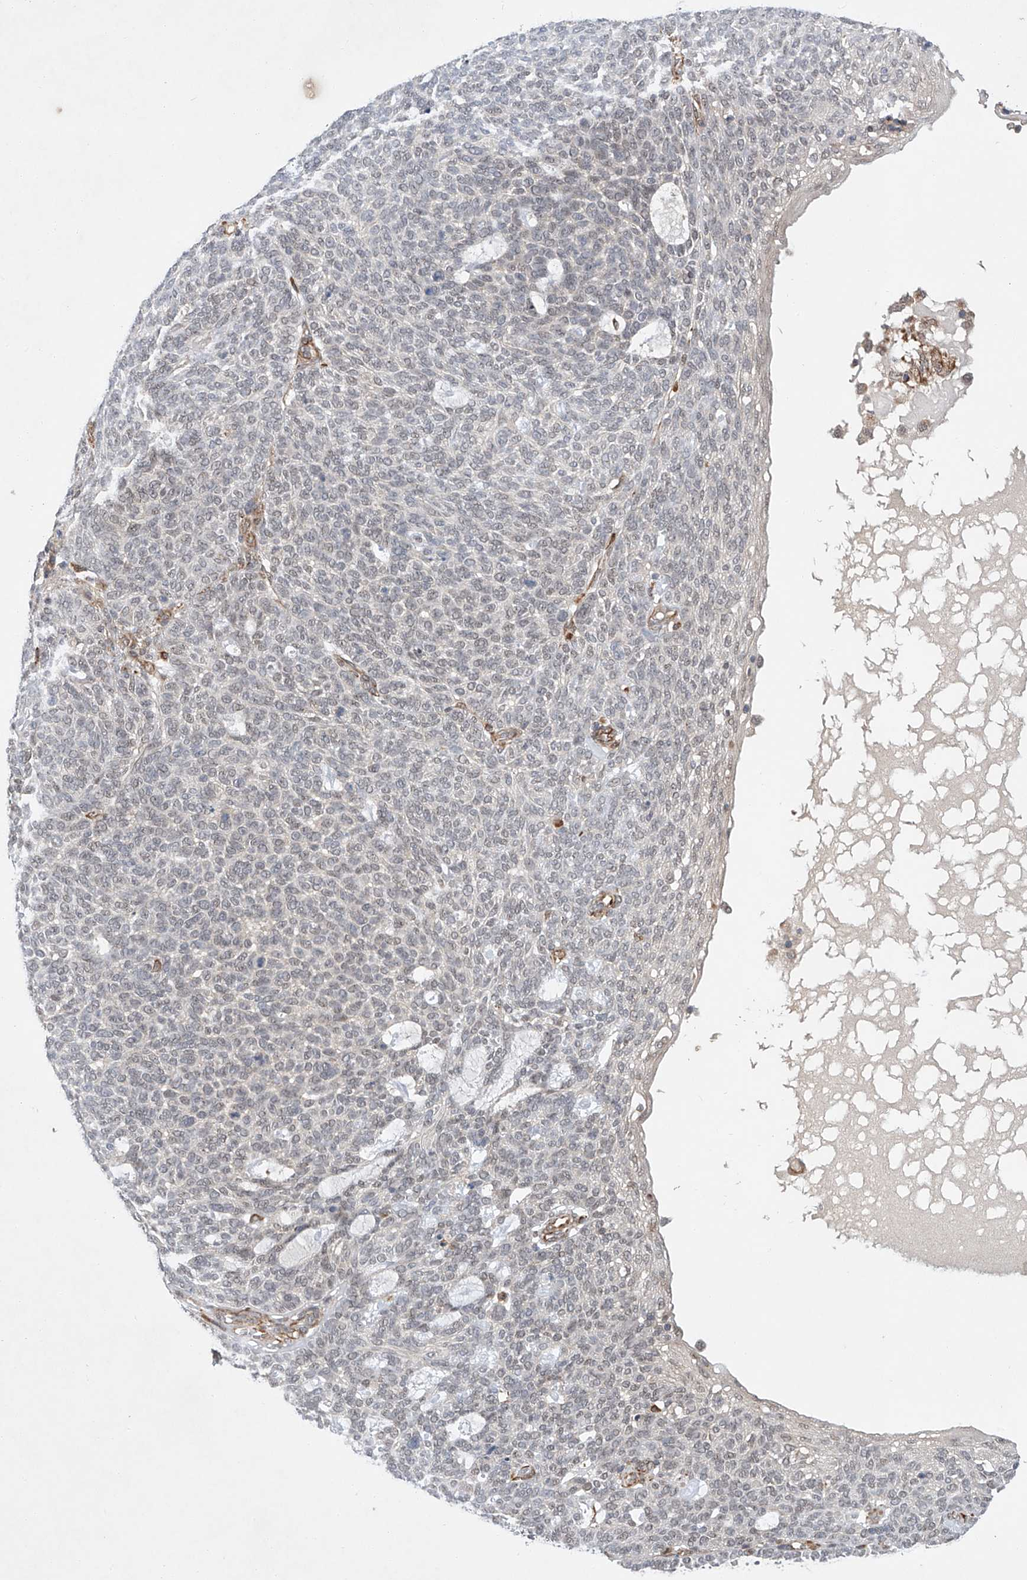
{"staining": {"intensity": "weak", "quantity": "<25%", "location": "nuclear"}, "tissue": "skin cancer", "cell_type": "Tumor cells", "image_type": "cancer", "snomed": [{"axis": "morphology", "description": "Squamous cell carcinoma, NOS"}, {"axis": "topography", "description": "Skin"}], "caption": "This is a photomicrograph of immunohistochemistry (IHC) staining of skin cancer, which shows no staining in tumor cells.", "gene": "AMD1", "patient": {"sex": "female", "age": 90}}